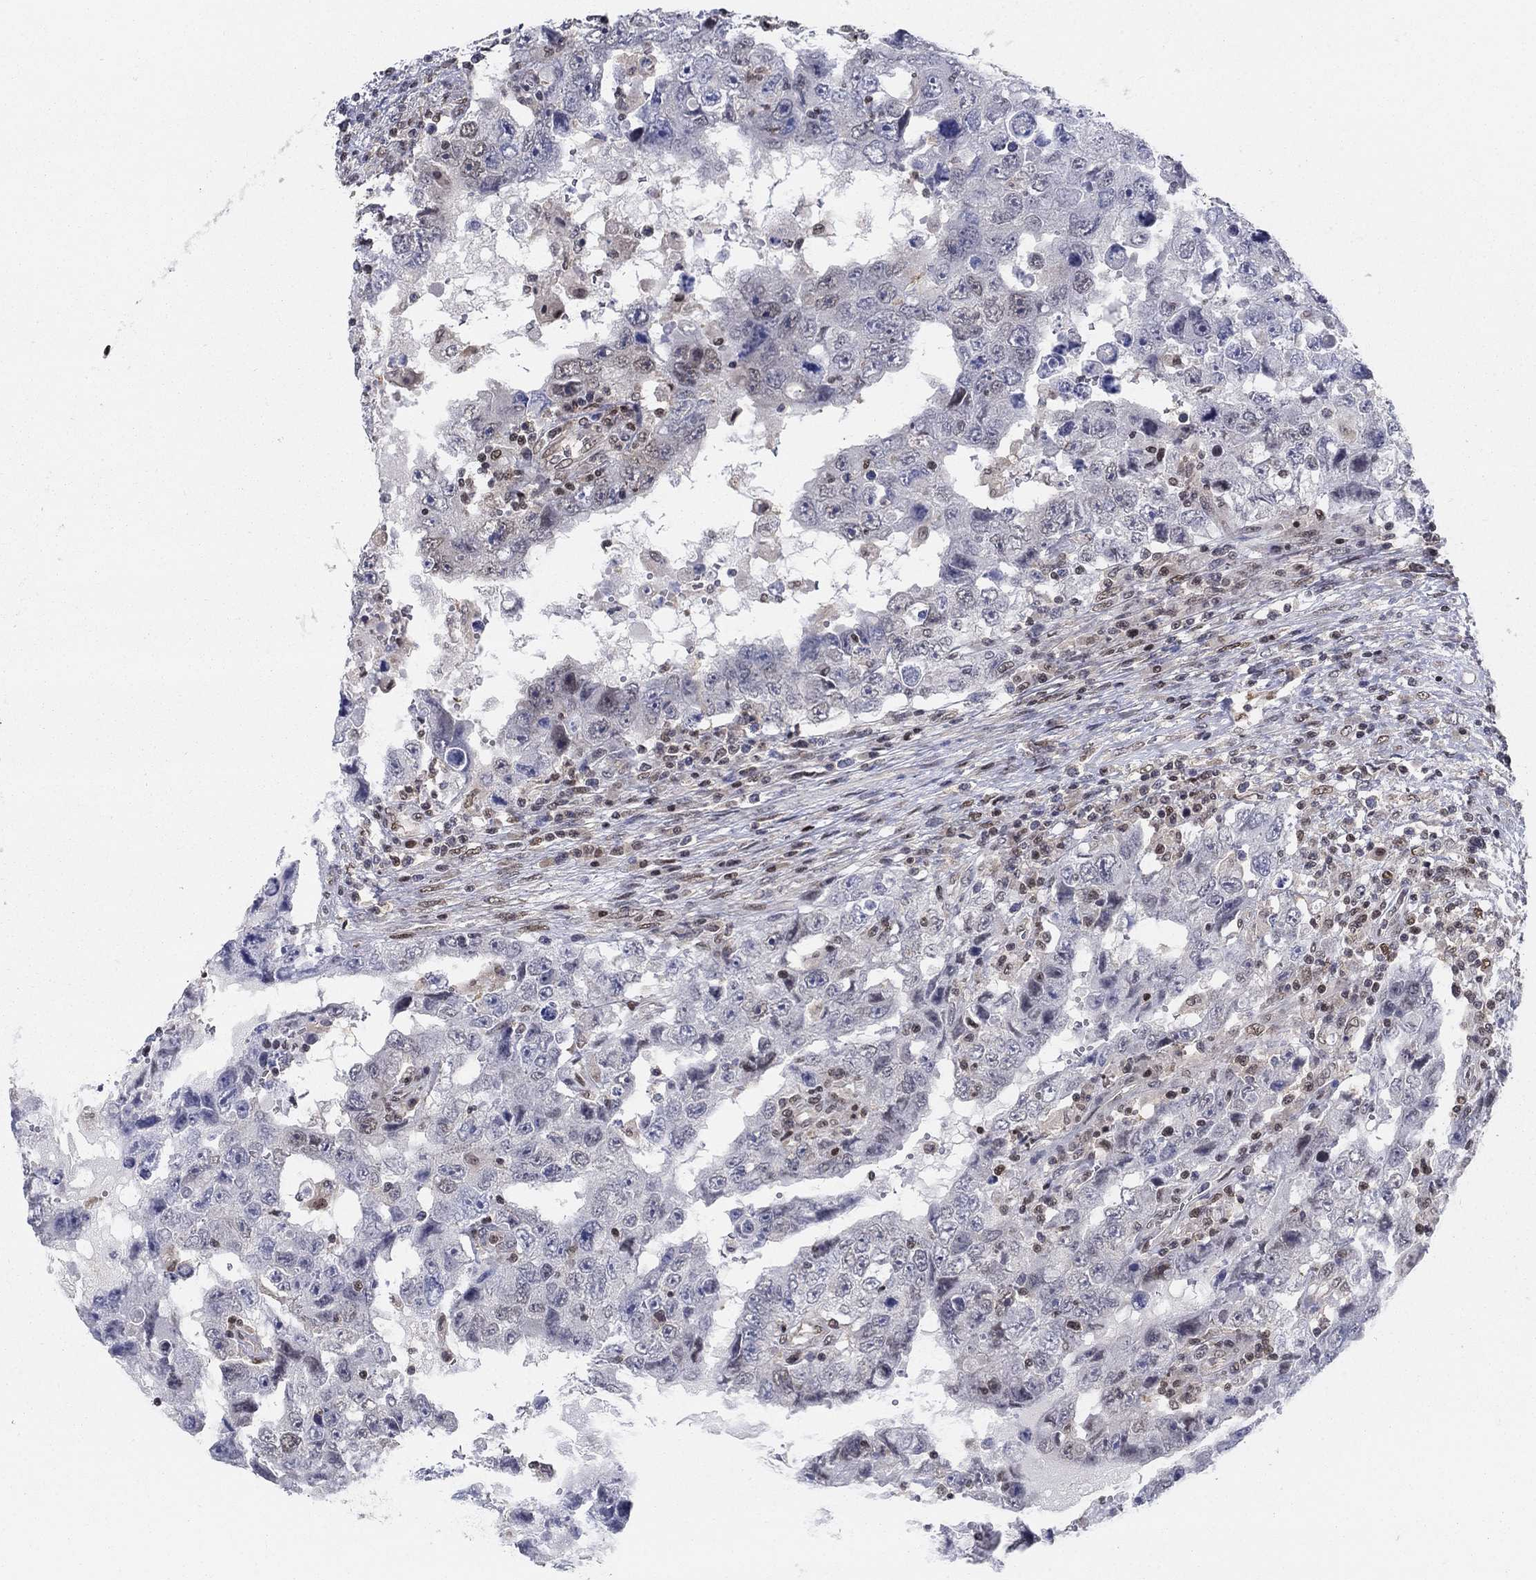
{"staining": {"intensity": "negative", "quantity": "none", "location": "none"}, "tissue": "testis cancer", "cell_type": "Tumor cells", "image_type": "cancer", "snomed": [{"axis": "morphology", "description": "Carcinoma, Embryonal, NOS"}, {"axis": "topography", "description": "Testis"}], "caption": "Human embryonal carcinoma (testis) stained for a protein using IHC exhibits no staining in tumor cells.", "gene": "CENPE", "patient": {"sex": "male", "age": 26}}